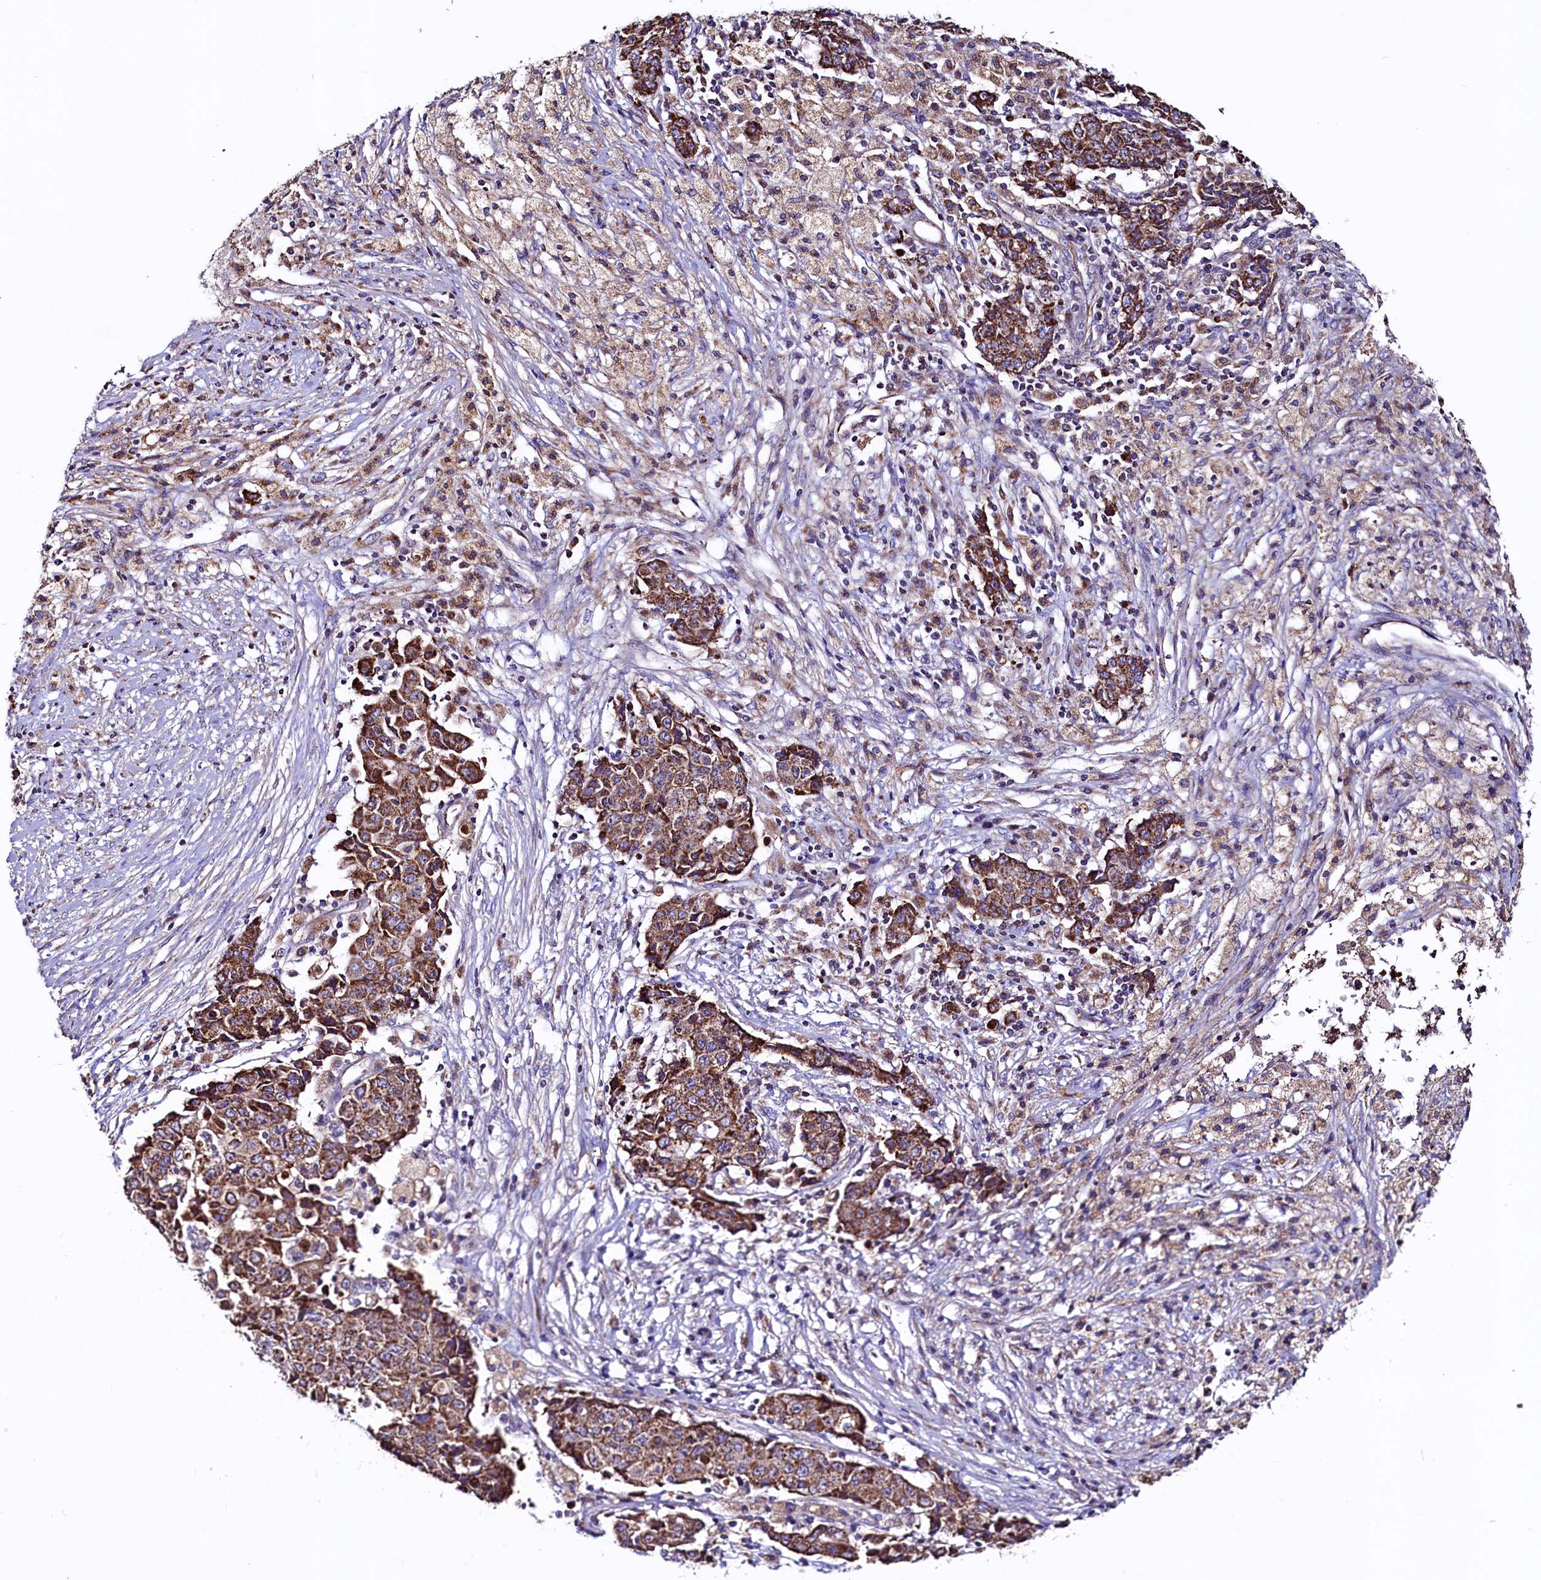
{"staining": {"intensity": "moderate", "quantity": ">75%", "location": "cytoplasmic/membranous"}, "tissue": "ovarian cancer", "cell_type": "Tumor cells", "image_type": "cancer", "snomed": [{"axis": "morphology", "description": "Carcinoma, endometroid"}, {"axis": "topography", "description": "Ovary"}], "caption": "Moderate cytoplasmic/membranous protein expression is seen in approximately >75% of tumor cells in ovarian endometroid carcinoma. The staining was performed using DAB (3,3'-diaminobenzidine) to visualize the protein expression in brown, while the nuclei were stained in blue with hematoxylin (Magnification: 20x).", "gene": "STARD5", "patient": {"sex": "female", "age": 42}}